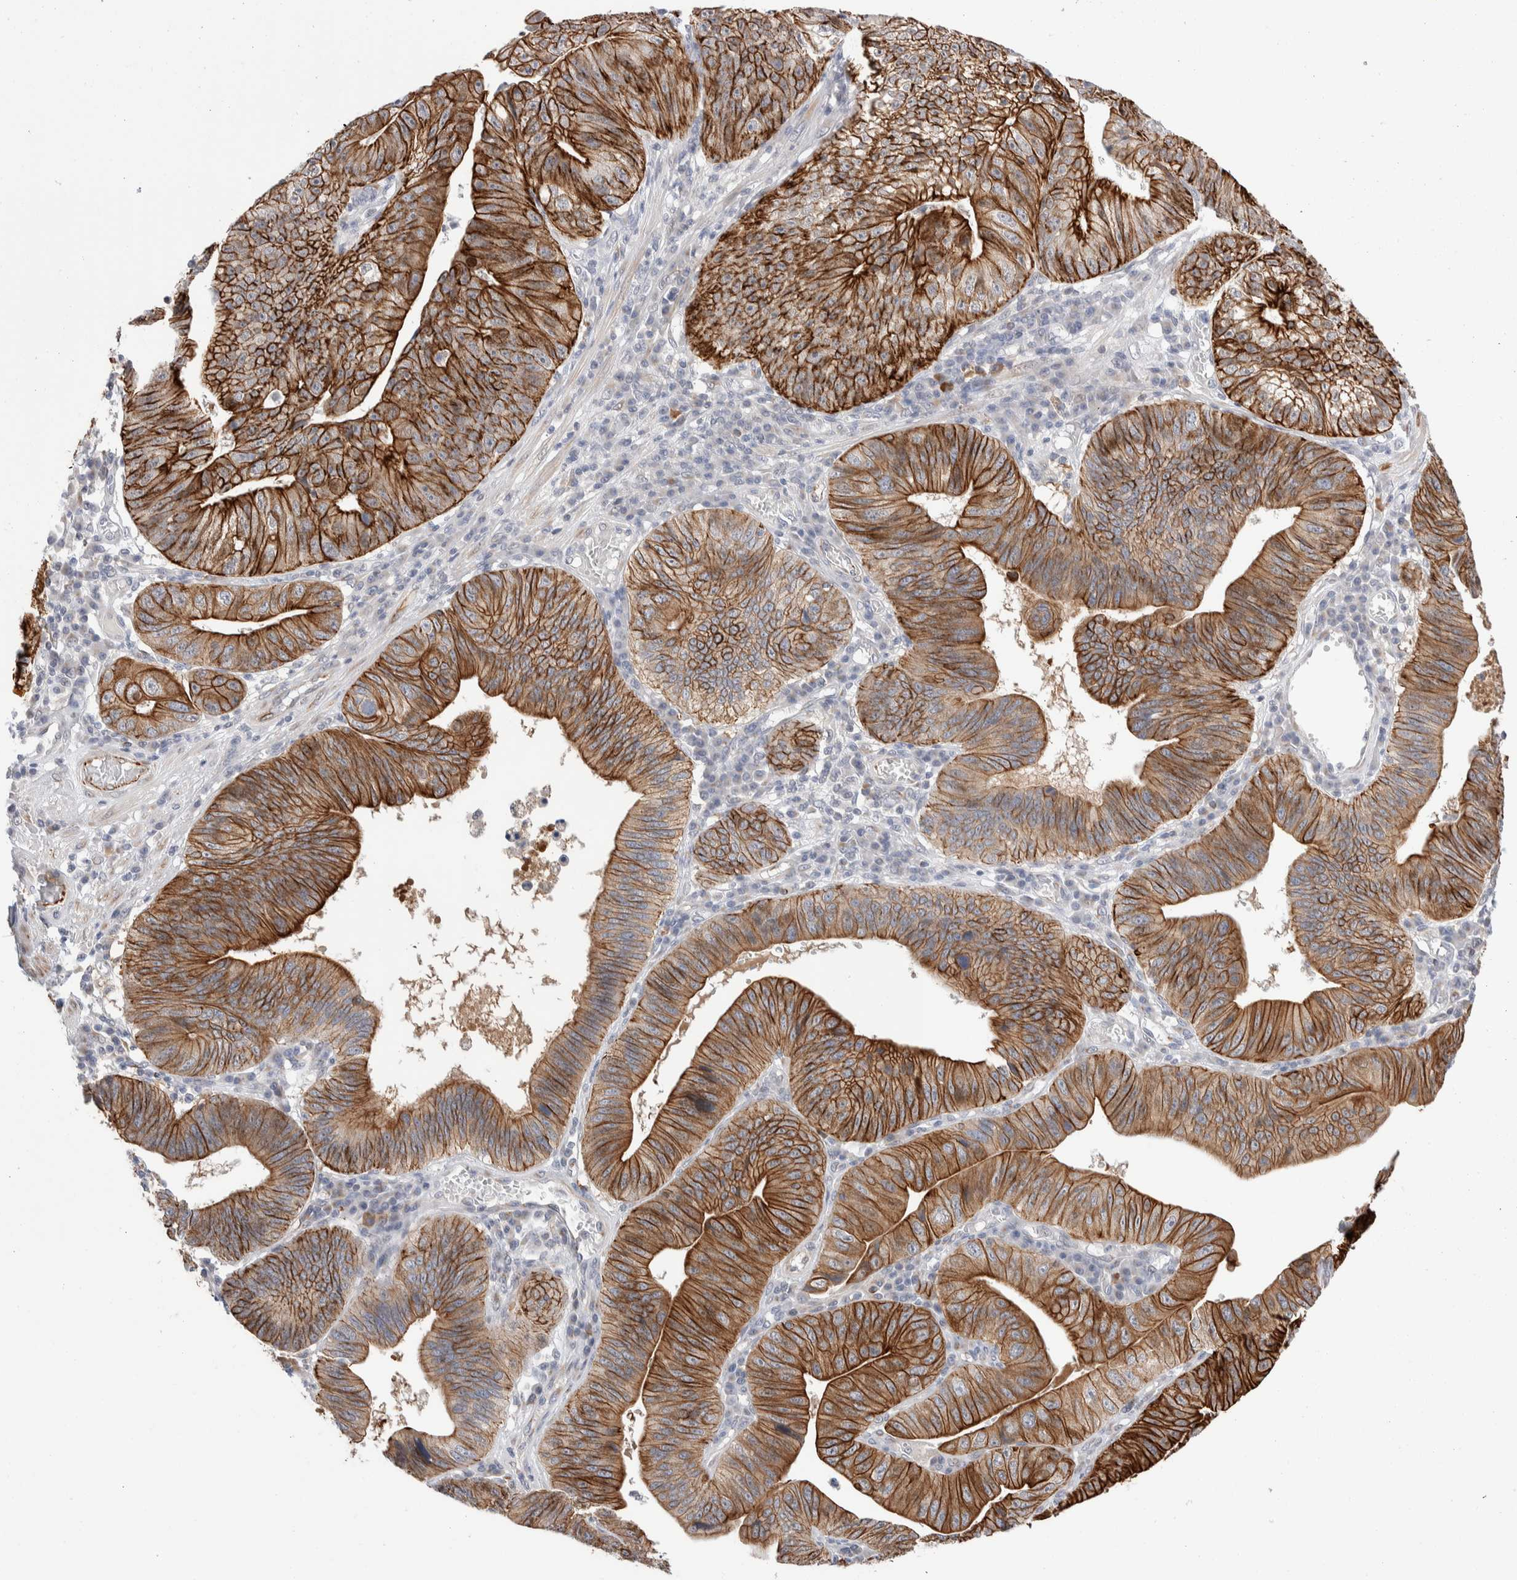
{"staining": {"intensity": "strong", "quantity": ">75%", "location": "cytoplasmic/membranous"}, "tissue": "stomach cancer", "cell_type": "Tumor cells", "image_type": "cancer", "snomed": [{"axis": "morphology", "description": "Adenocarcinoma, NOS"}, {"axis": "topography", "description": "Stomach"}], "caption": "Immunohistochemical staining of human stomach cancer (adenocarcinoma) shows high levels of strong cytoplasmic/membranous protein positivity in about >75% of tumor cells.", "gene": "C1orf112", "patient": {"sex": "male", "age": 59}}